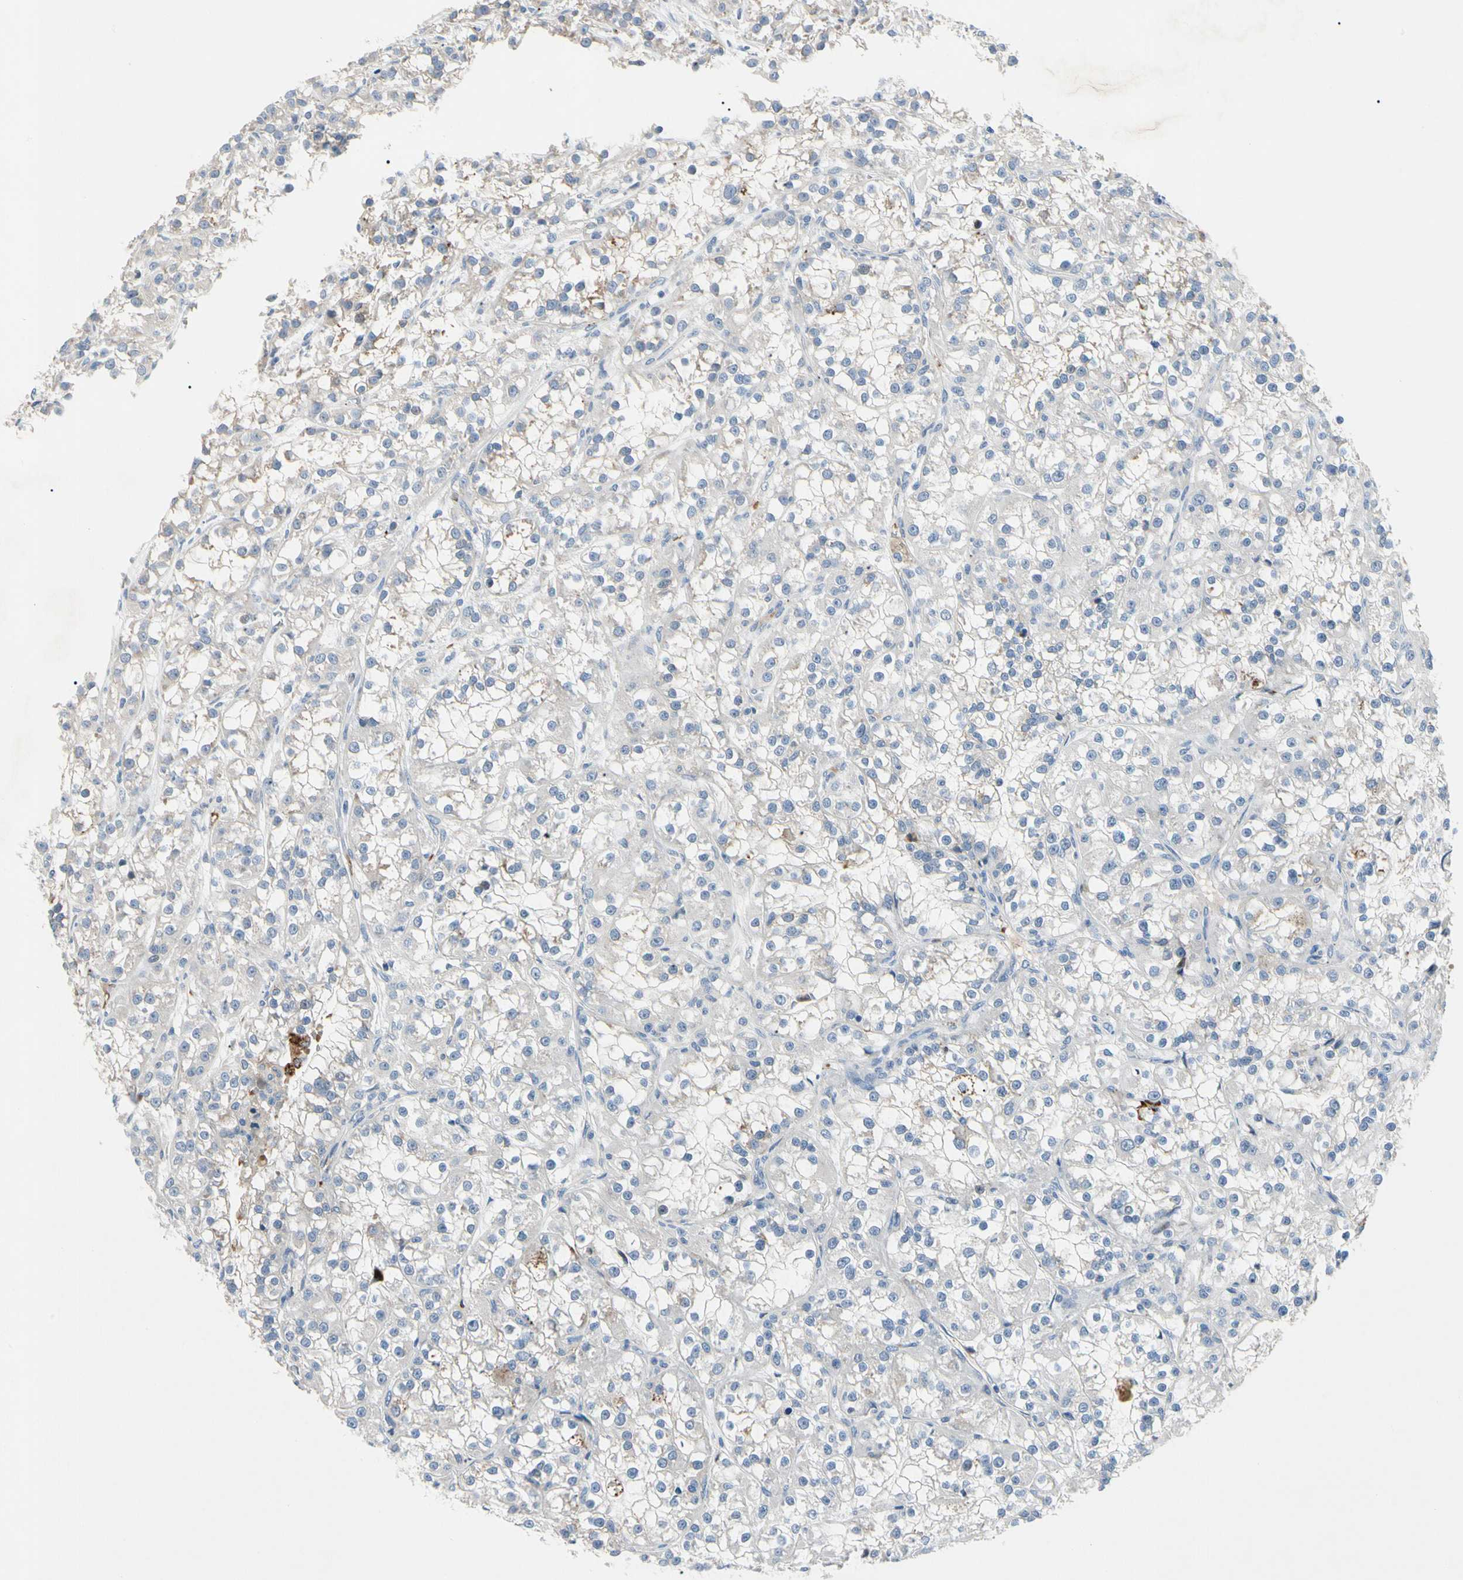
{"staining": {"intensity": "weak", "quantity": "<25%", "location": "cytoplasmic/membranous"}, "tissue": "renal cancer", "cell_type": "Tumor cells", "image_type": "cancer", "snomed": [{"axis": "morphology", "description": "Adenocarcinoma, NOS"}, {"axis": "topography", "description": "Kidney"}], "caption": "Immunohistochemistry photomicrograph of neoplastic tissue: renal cancer (adenocarcinoma) stained with DAB reveals no significant protein positivity in tumor cells.", "gene": "RETSAT", "patient": {"sex": "female", "age": 52}}